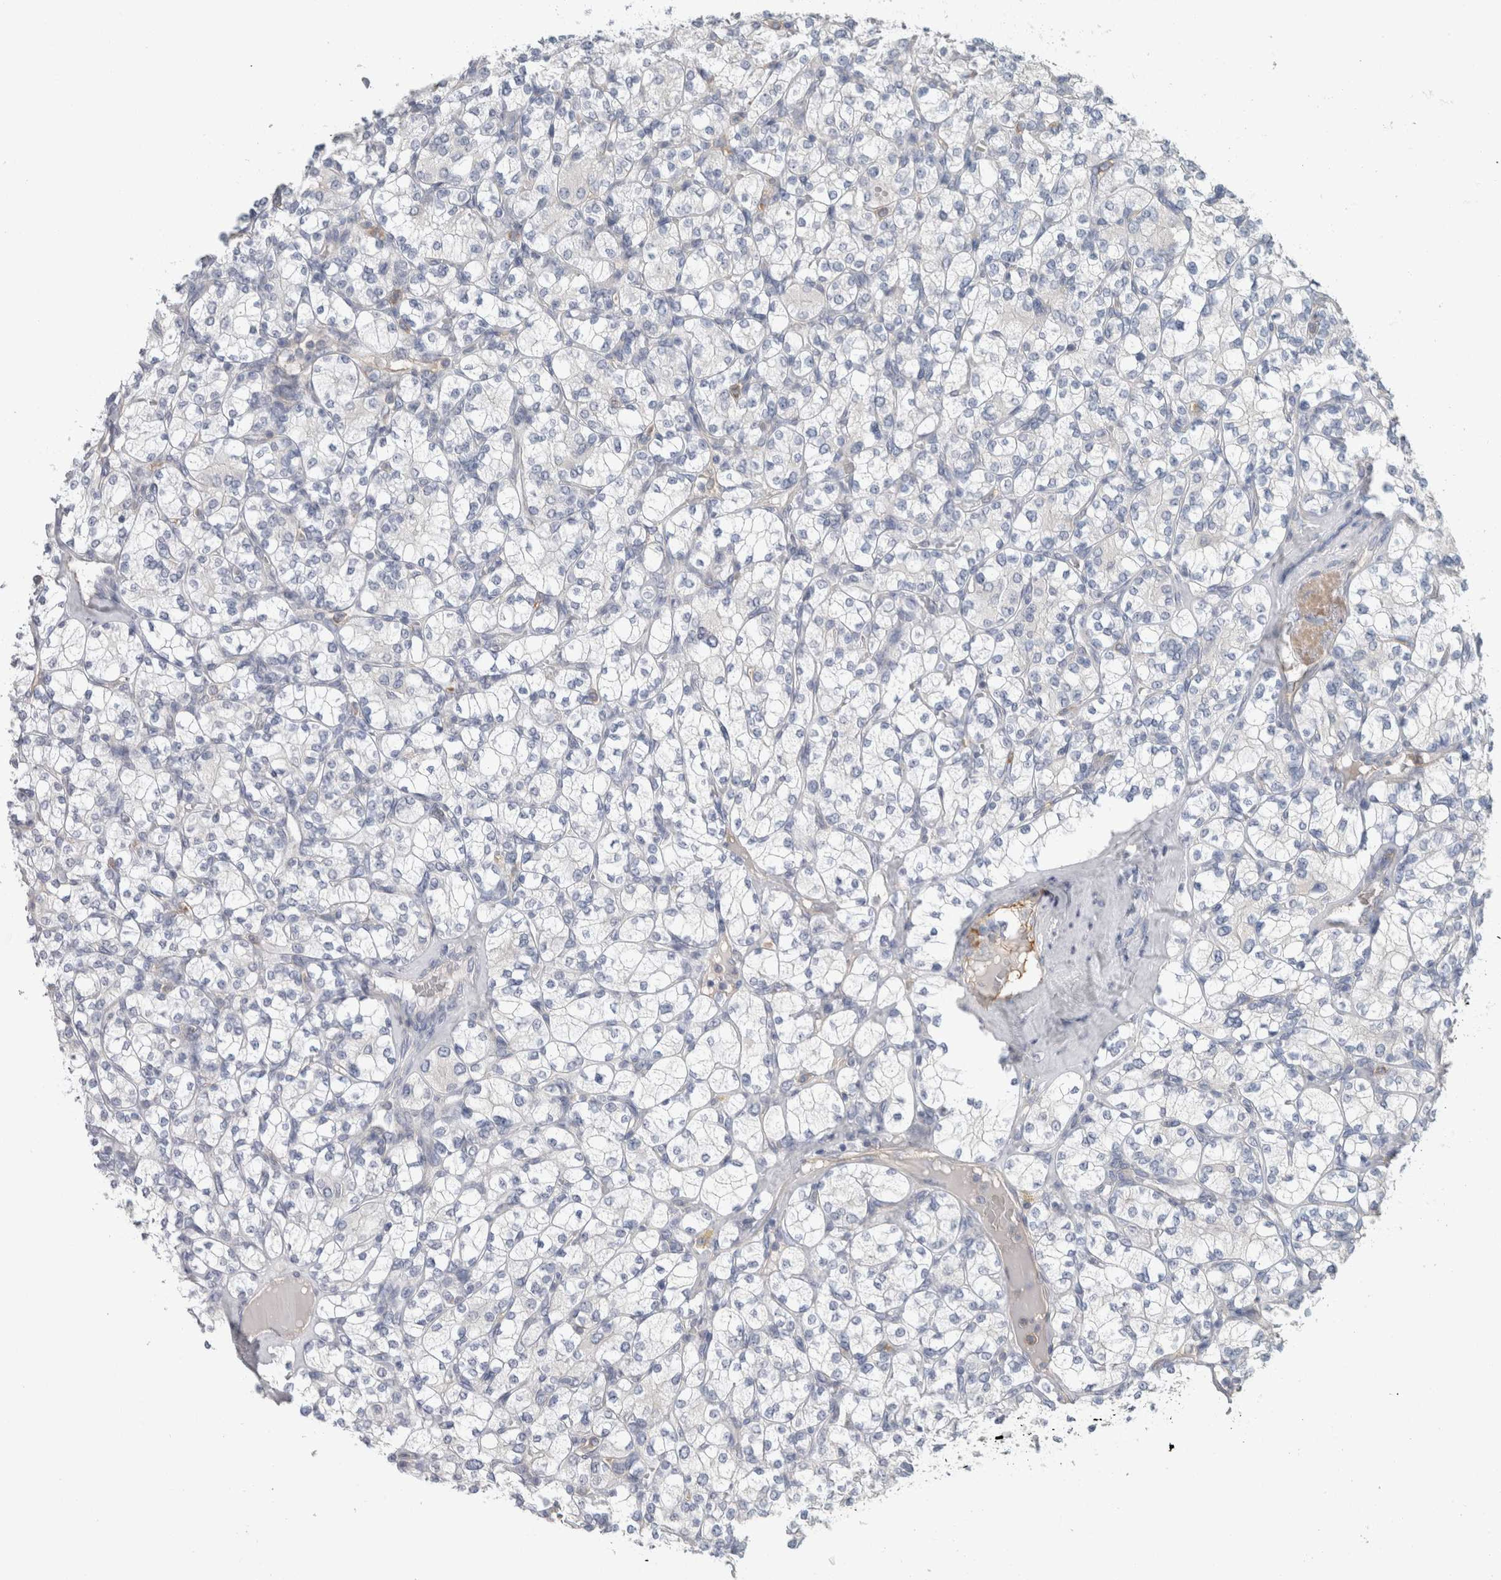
{"staining": {"intensity": "negative", "quantity": "none", "location": "none"}, "tissue": "renal cancer", "cell_type": "Tumor cells", "image_type": "cancer", "snomed": [{"axis": "morphology", "description": "Adenocarcinoma, NOS"}, {"axis": "topography", "description": "Kidney"}], "caption": "This is an immunohistochemistry histopathology image of renal adenocarcinoma. There is no positivity in tumor cells.", "gene": "CD55", "patient": {"sex": "male", "age": 77}}